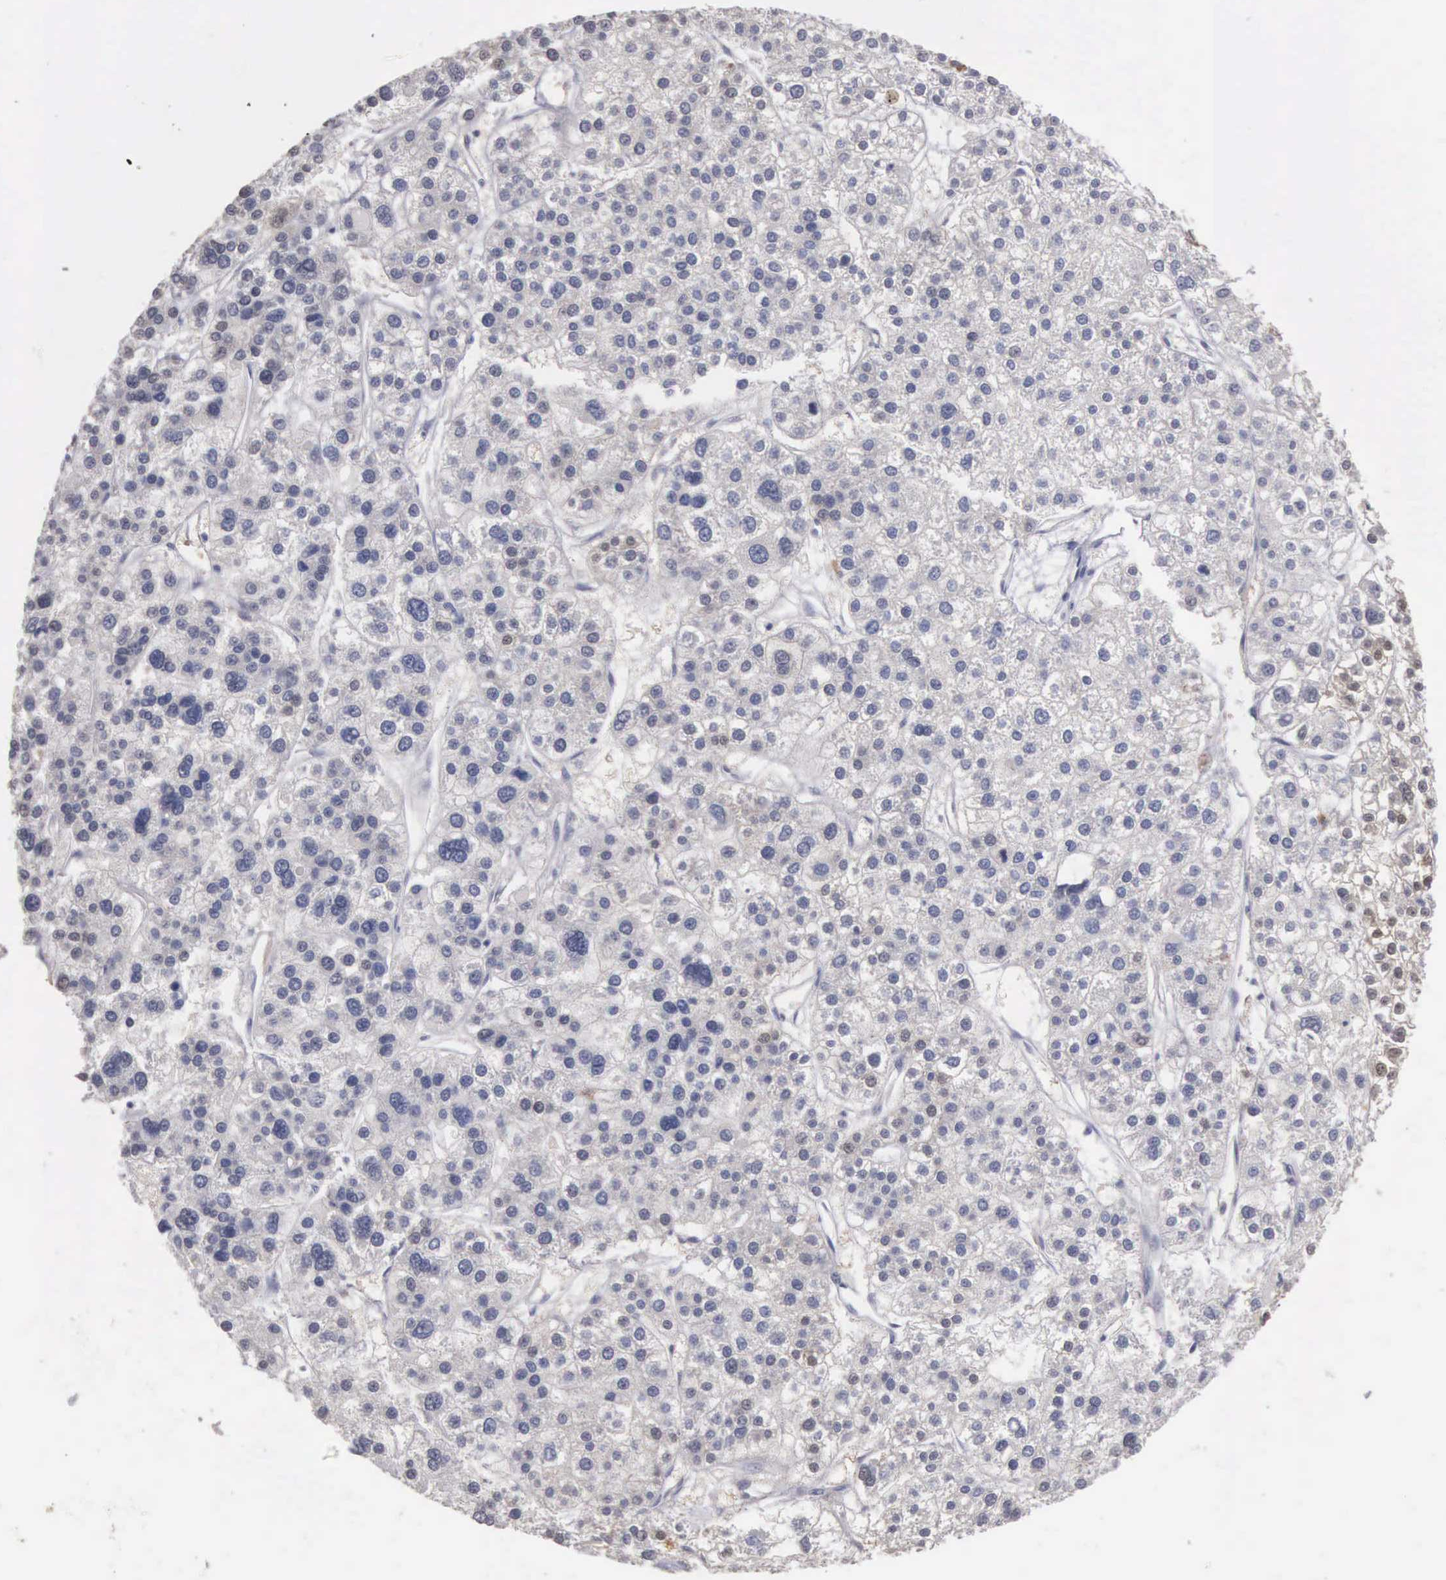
{"staining": {"intensity": "negative", "quantity": "none", "location": "none"}, "tissue": "liver cancer", "cell_type": "Tumor cells", "image_type": "cancer", "snomed": [{"axis": "morphology", "description": "Carcinoma, Hepatocellular, NOS"}, {"axis": "topography", "description": "Liver"}], "caption": "DAB immunohistochemical staining of liver cancer (hepatocellular carcinoma) shows no significant positivity in tumor cells.", "gene": "ENO3", "patient": {"sex": "female", "age": 85}}